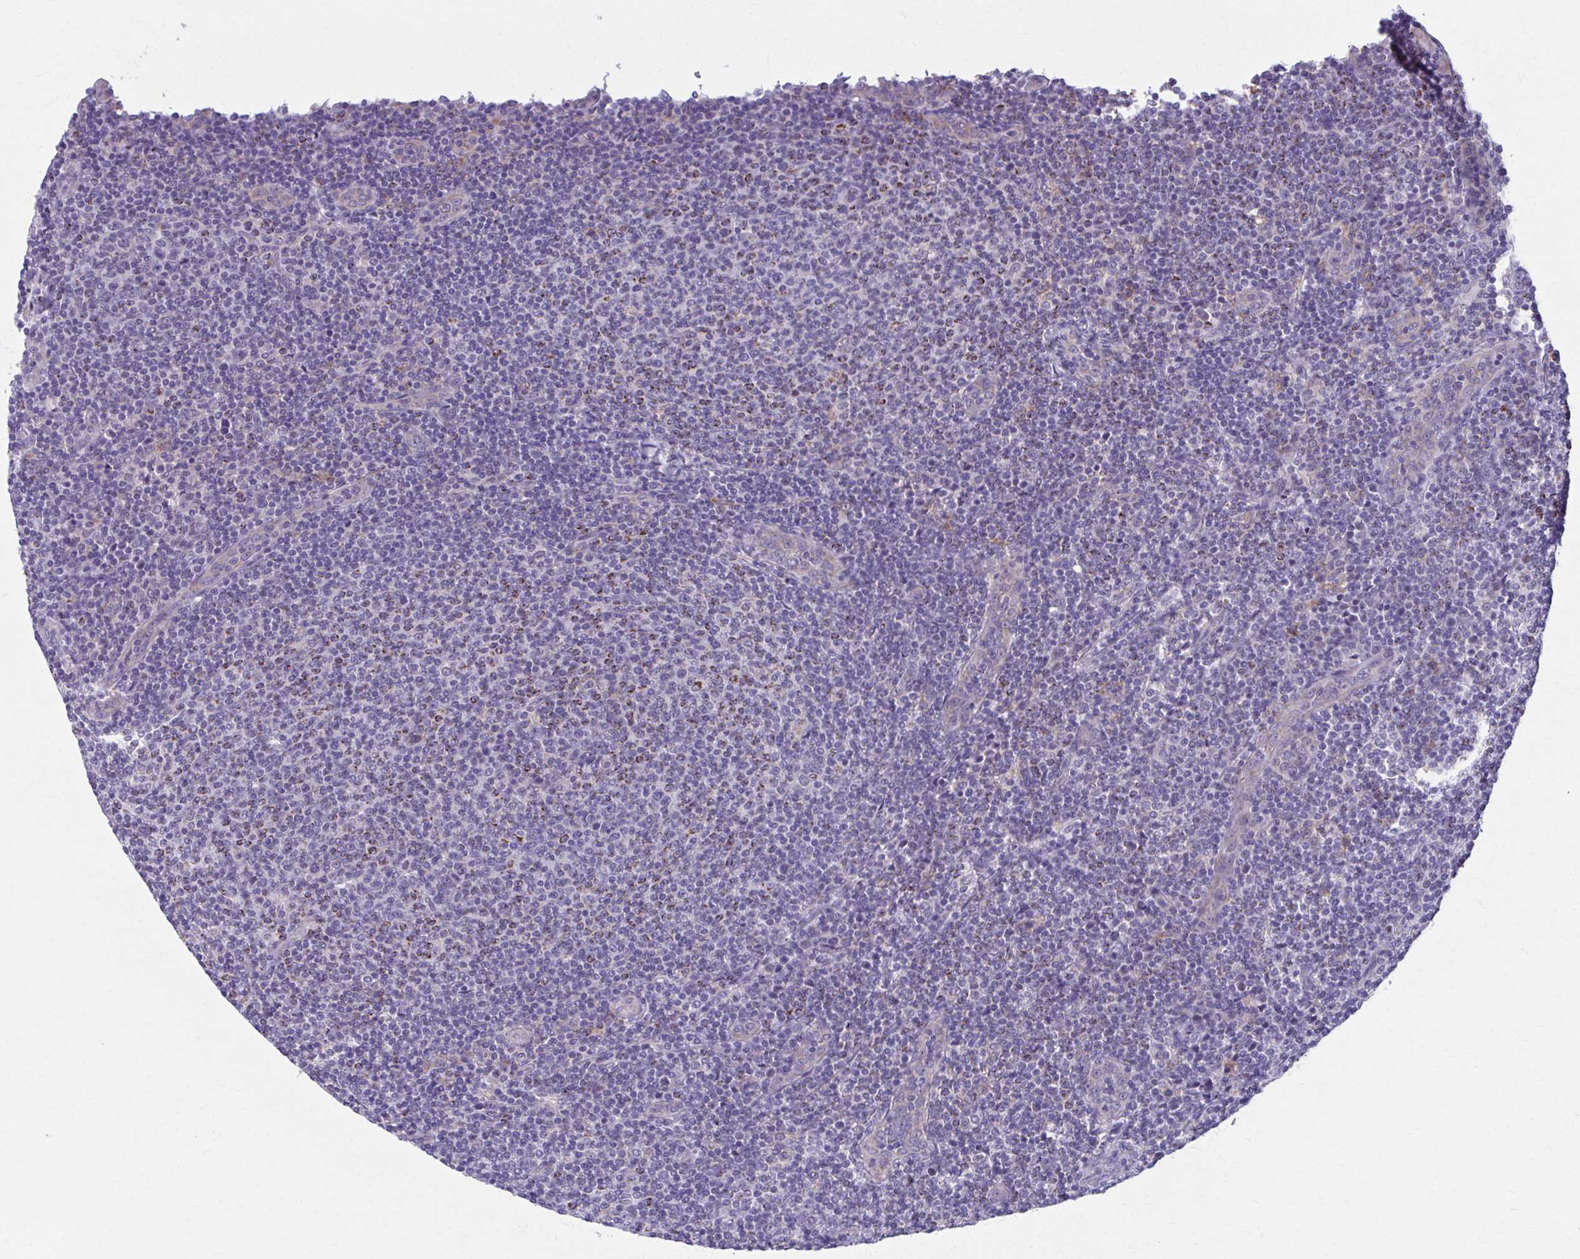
{"staining": {"intensity": "moderate", "quantity": "<25%", "location": "cytoplasmic/membranous"}, "tissue": "lymphoma", "cell_type": "Tumor cells", "image_type": "cancer", "snomed": [{"axis": "morphology", "description": "Malignant lymphoma, non-Hodgkin's type, Low grade"}, {"axis": "topography", "description": "Lymph node"}], "caption": "High-power microscopy captured an immunohistochemistry micrograph of malignant lymphoma, non-Hodgkin's type (low-grade), revealing moderate cytoplasmic/membranous staining in about <25% of tumor cells. (Stains: DAB (3,3'-diaminobenzidine) in brown, nuclei in blue, Microscopy: brightfield microscopy at high magnification).", "gene": "SPATS2L", "patient": {"sex": "male", "age": 66}}